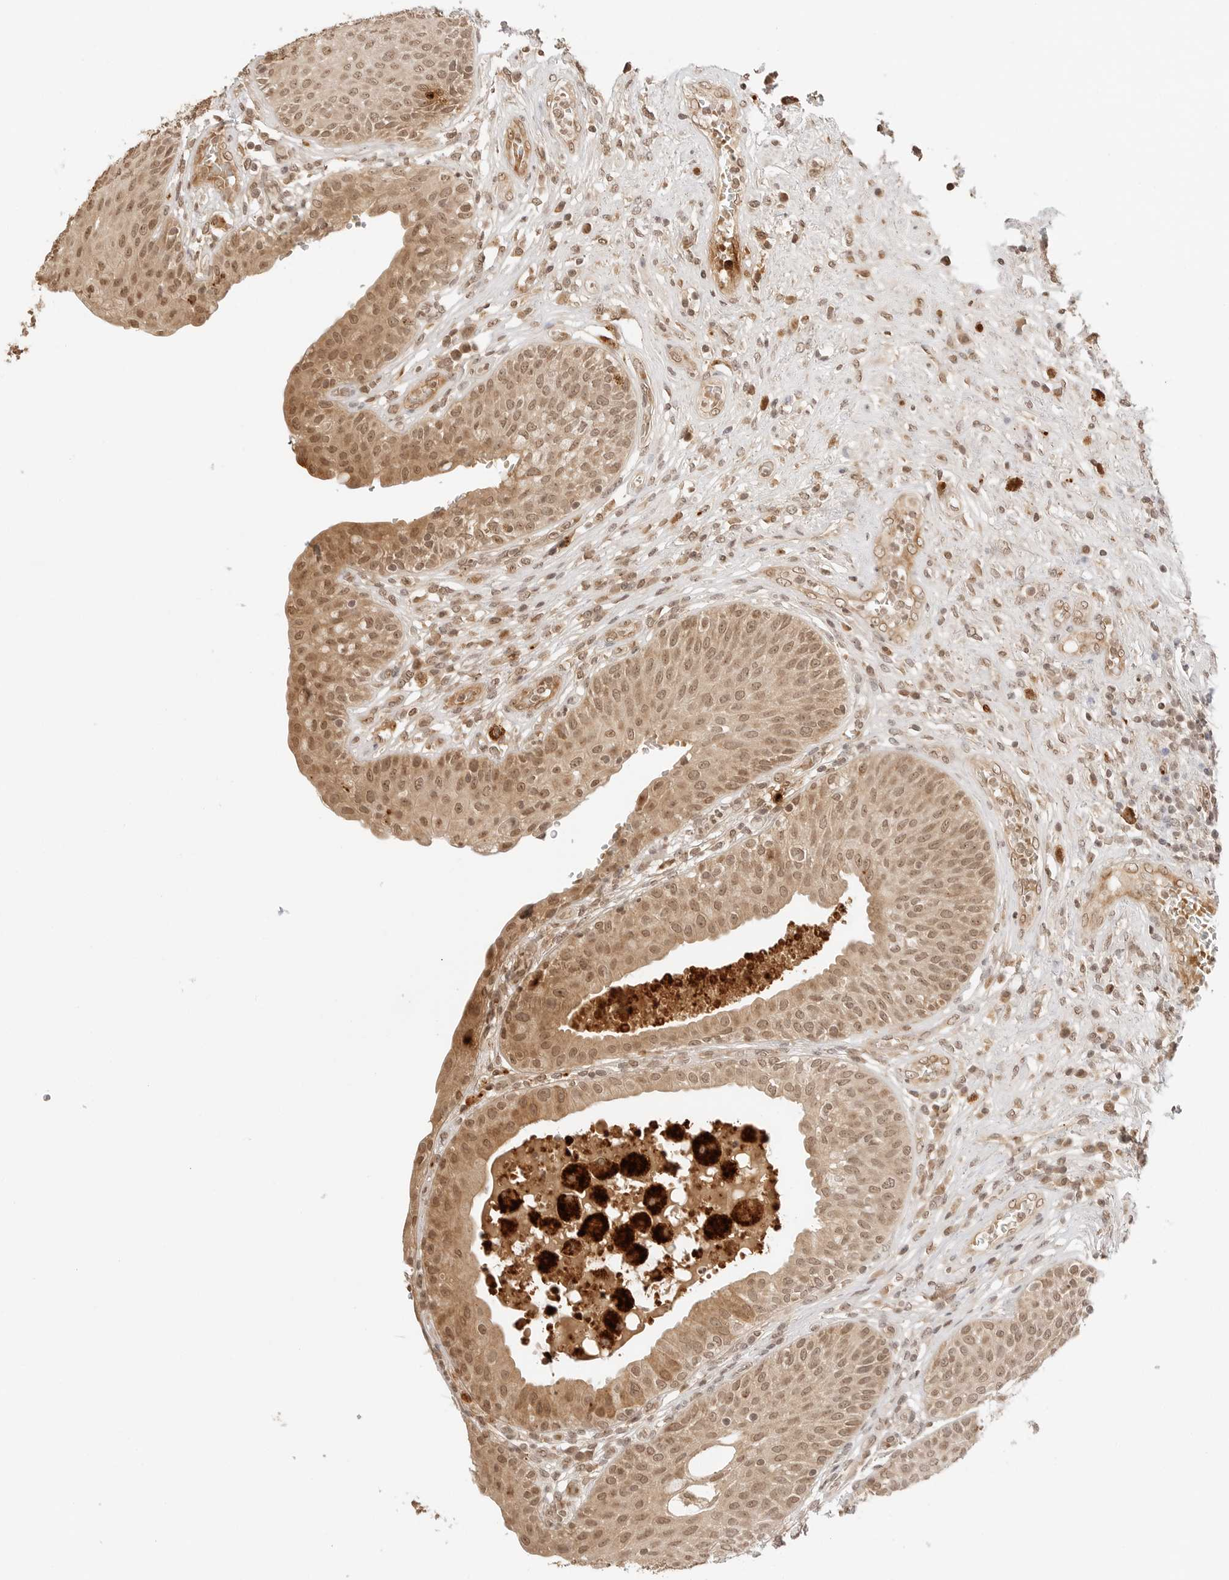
{"staining": {"intensity": "moderate", "quantity": ">75%", "location": "cytoplasmic/membranous,nuclear"}, "tissue": "urinary bladder", "cell_type": "Urothelial cells", "image_type": "normal", "snomed": [{"axis": "morphology", "description": "Normal tissue, NOS"}, {"axis": "topography", "description": "Urinary bladder"}], "caption": "High-magnification brightfield microscopy of benign urinary bladder stained with DAB (brown) and counterstained with hematoxylin (blue). urothelial cells exhibit moderate cytoplasmic/membranous,nuclear positivity is appreciated in about>75% of cells. (DAB IHC, brown staining for protein, blue staining for nuclei).", "gene": "GPR34", "patient": {"sex": "female", "age": 62}}